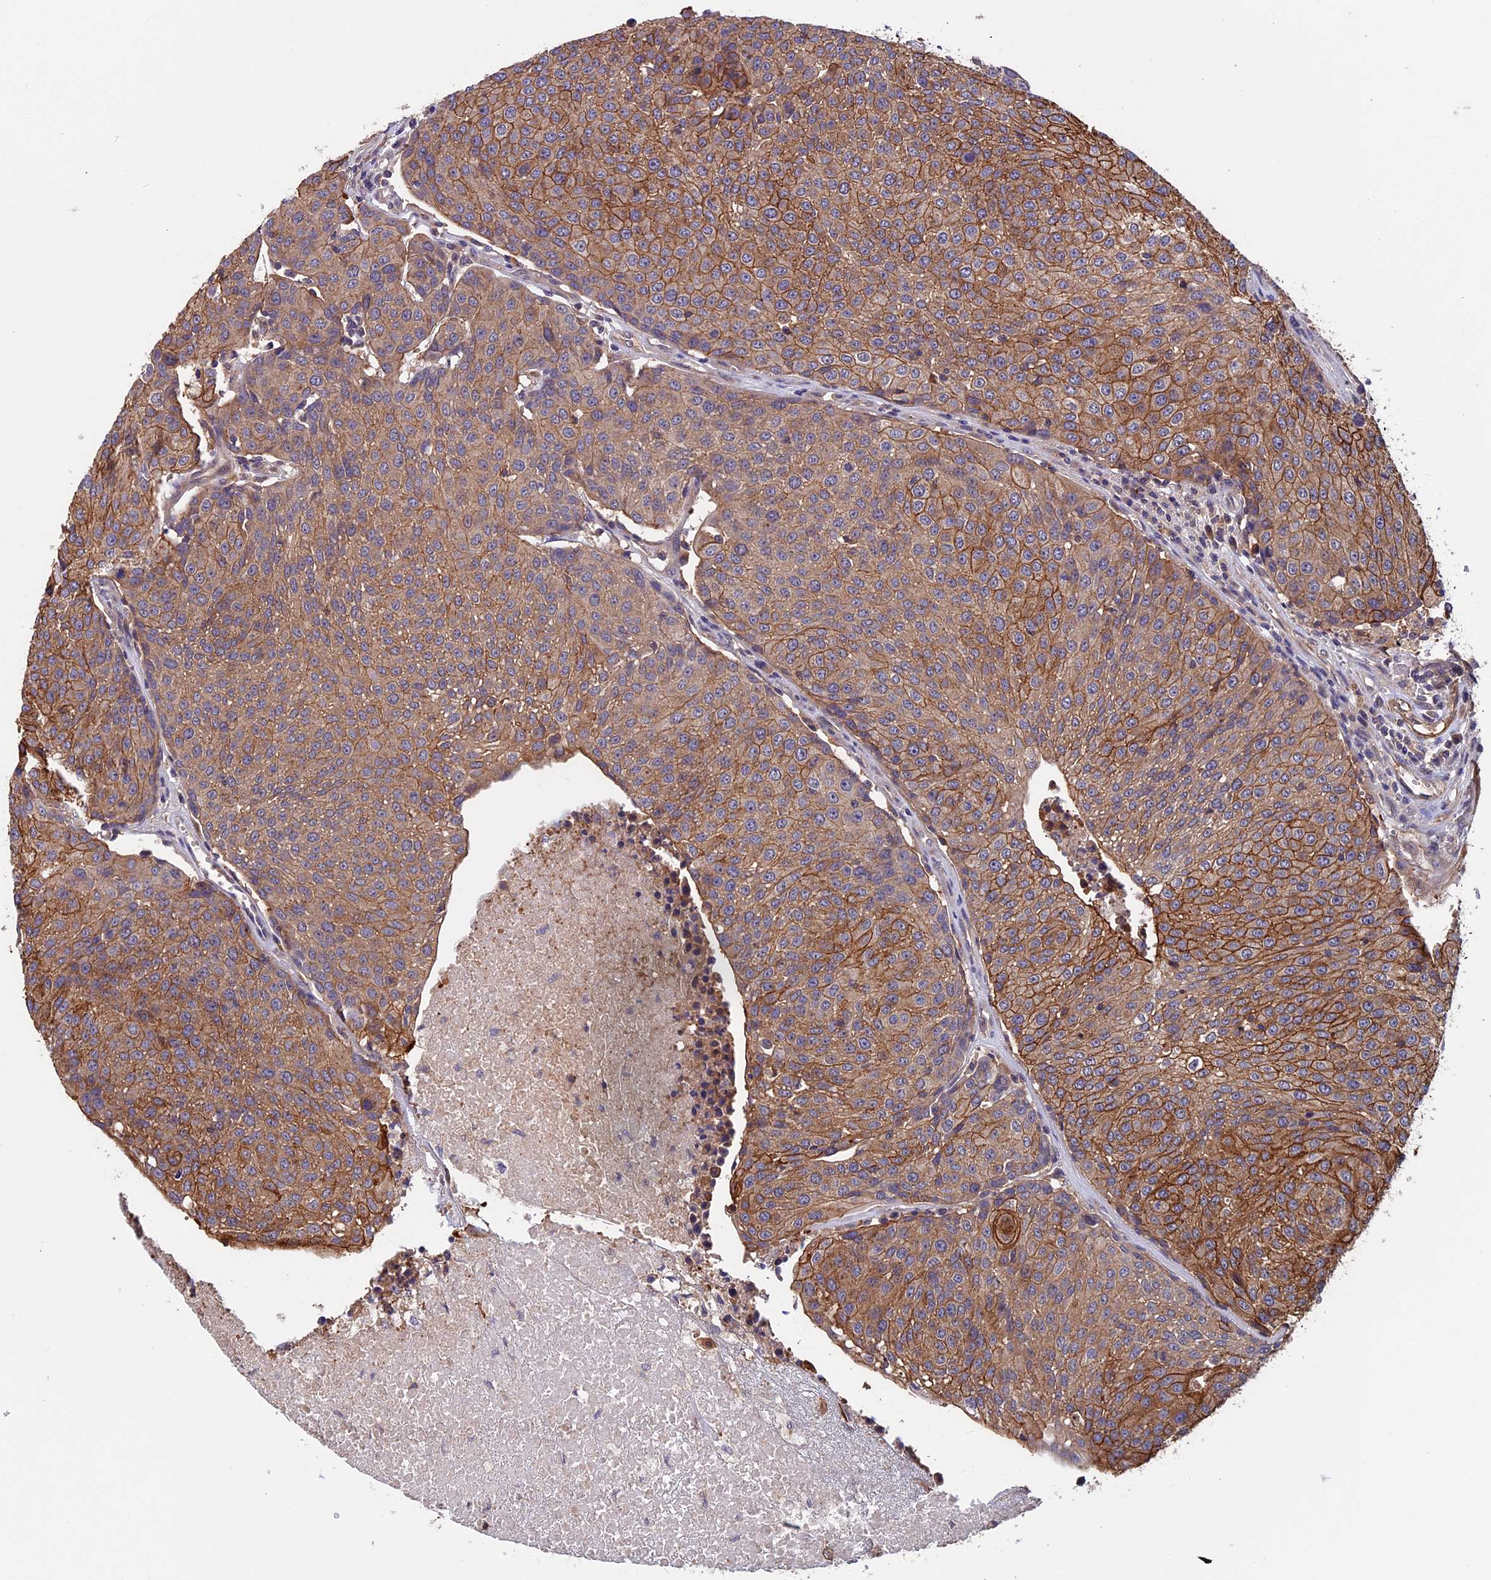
{"staining": {"intensity": "moderate", "quantity": ">75%", "location": "cytoplasmic/membranous"}, "tissue": "urothelial cancer", "cell_type": "Tumor cells", "image_type": "cancer", "snomed": [{"axis": "morphology", "description": "Urothelial carcinoma, High grade"}, {"axis": "topography", "description": "Urinary bladder"}], "caption": "This micrograph demonstrates high-grade urothelial carcinoma stained with immunohistochemistry (IHC) to label a protein in brown. The cytoplasmic/membranous of tumor cells show moderate positivity for the protein. Nuclei are counter-stained blue.", "gene": "SLC9A5", "patient": {"sex": "female", "age": 85}}